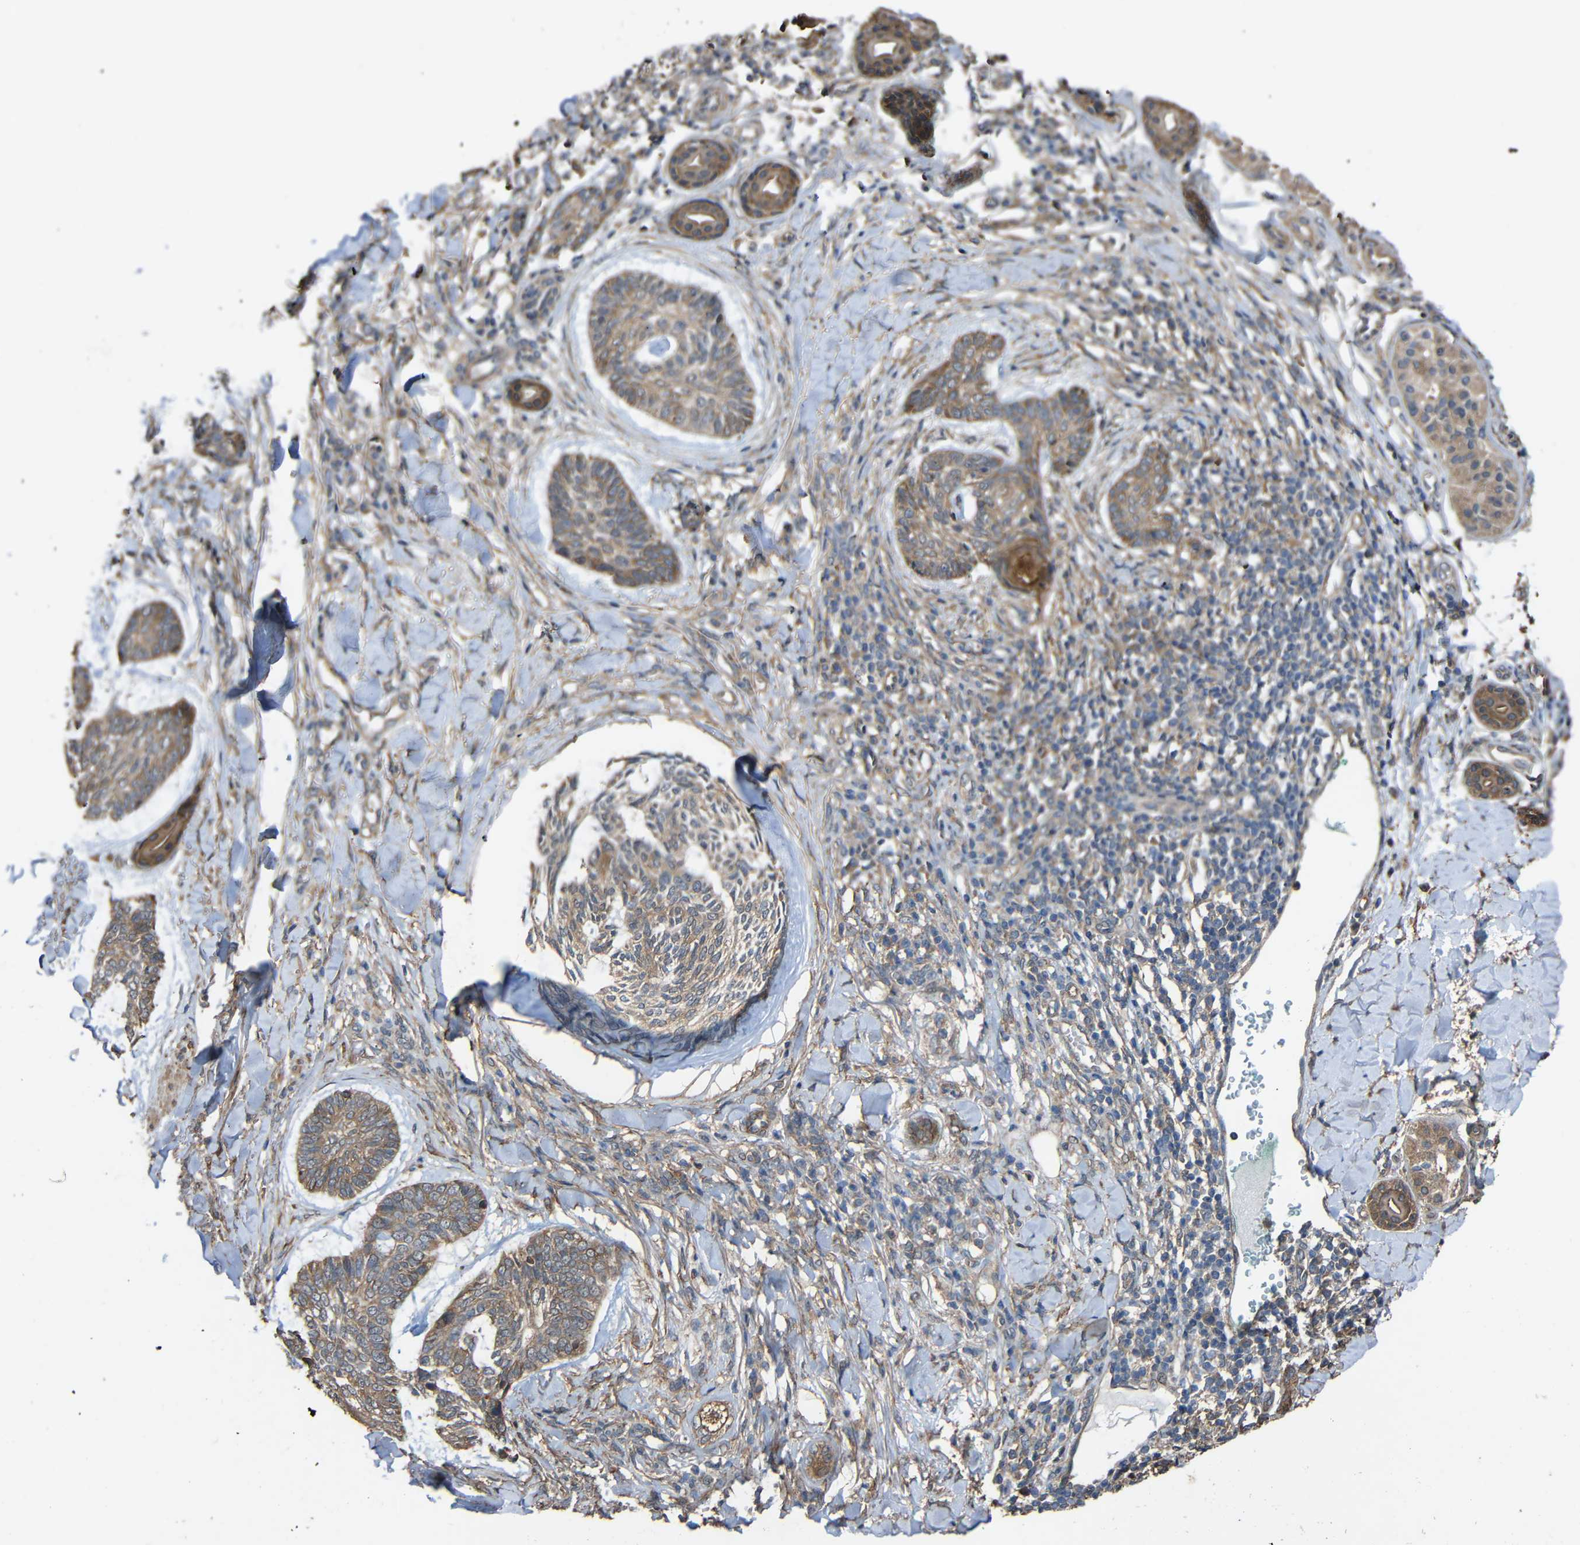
{"staining": {"intensity": "weak", "quantity": ">75%", "location": "cytoplasmic/membranous"}, "tissue": "skin cancer", "cell_type": "Tumor cells", "image_type": "cancer", "snomed": [{"axis": "morphology", "description": "Basal cell carcinoma"}, {"axis": "topography", "description": "Skin"}], "caption": "Skin cancer (basal cell carcinoma) stained for a protein (brown) exhibits weak cytoplasmic/membranous positive staining in approximately >75% of tumor cells.", "gene": "CHST9", "patient": {"sex": "male", "age": 43}}